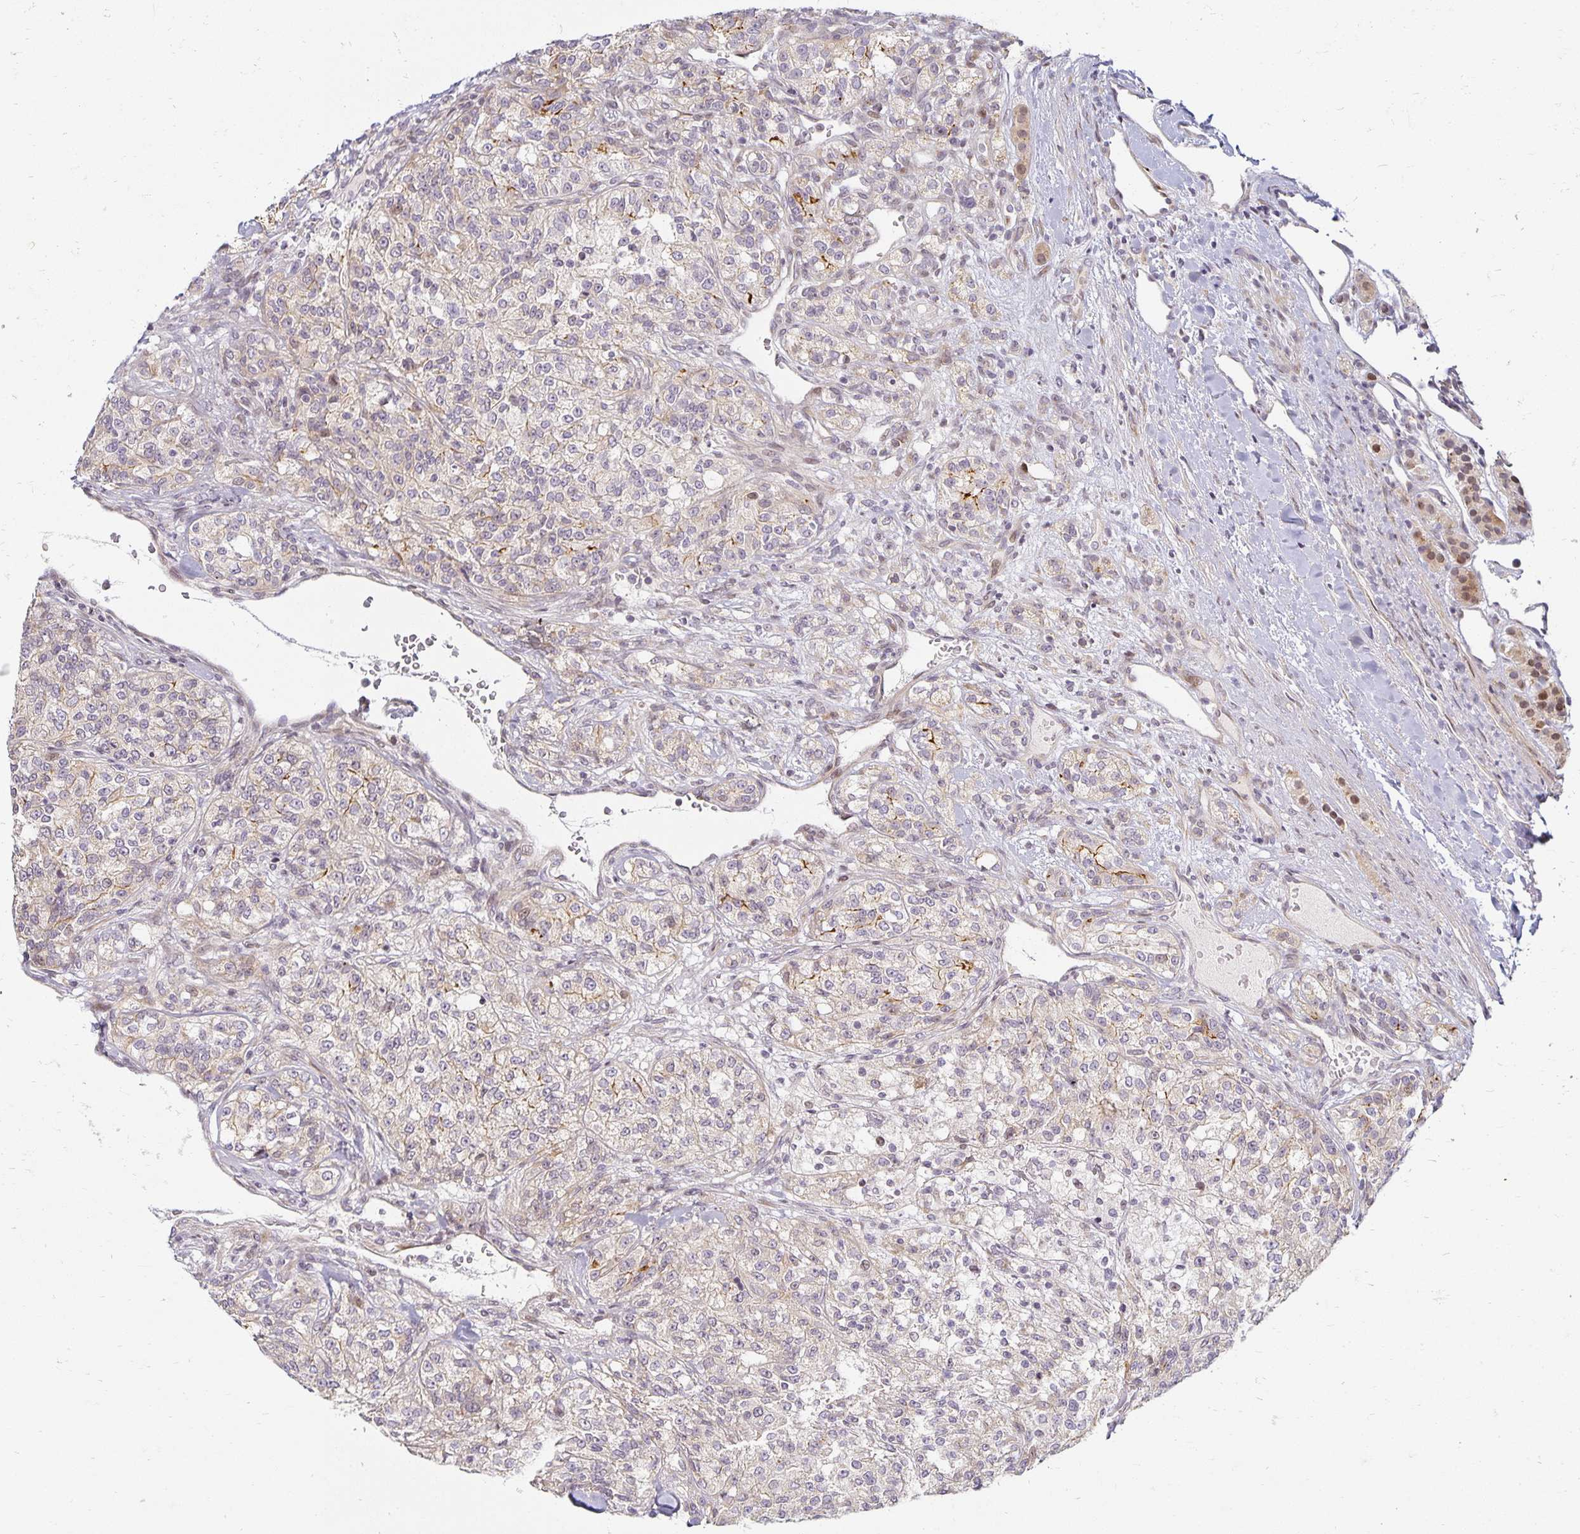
{"staining": {"intensity": "moderate", "quantity": "<25%", "location": "cytoplasmic/membranous"}, "tissue": "renal cancer", "cell_type": "Tumor cells", "image_type": "cancer", "snomed": [{"axis": "morphology", "description": "Adenocarcinoma, NOS"}, {"axis": "topography", "description": "Kidney"}], "caption": "A brown stain highlights moderate cytoplasmic/membranous staining of a protein in human renal cancer (adenocarcinoma) tumor cells.", "gene": "EHF", "patient": {"sex": "female", "age": 63}}